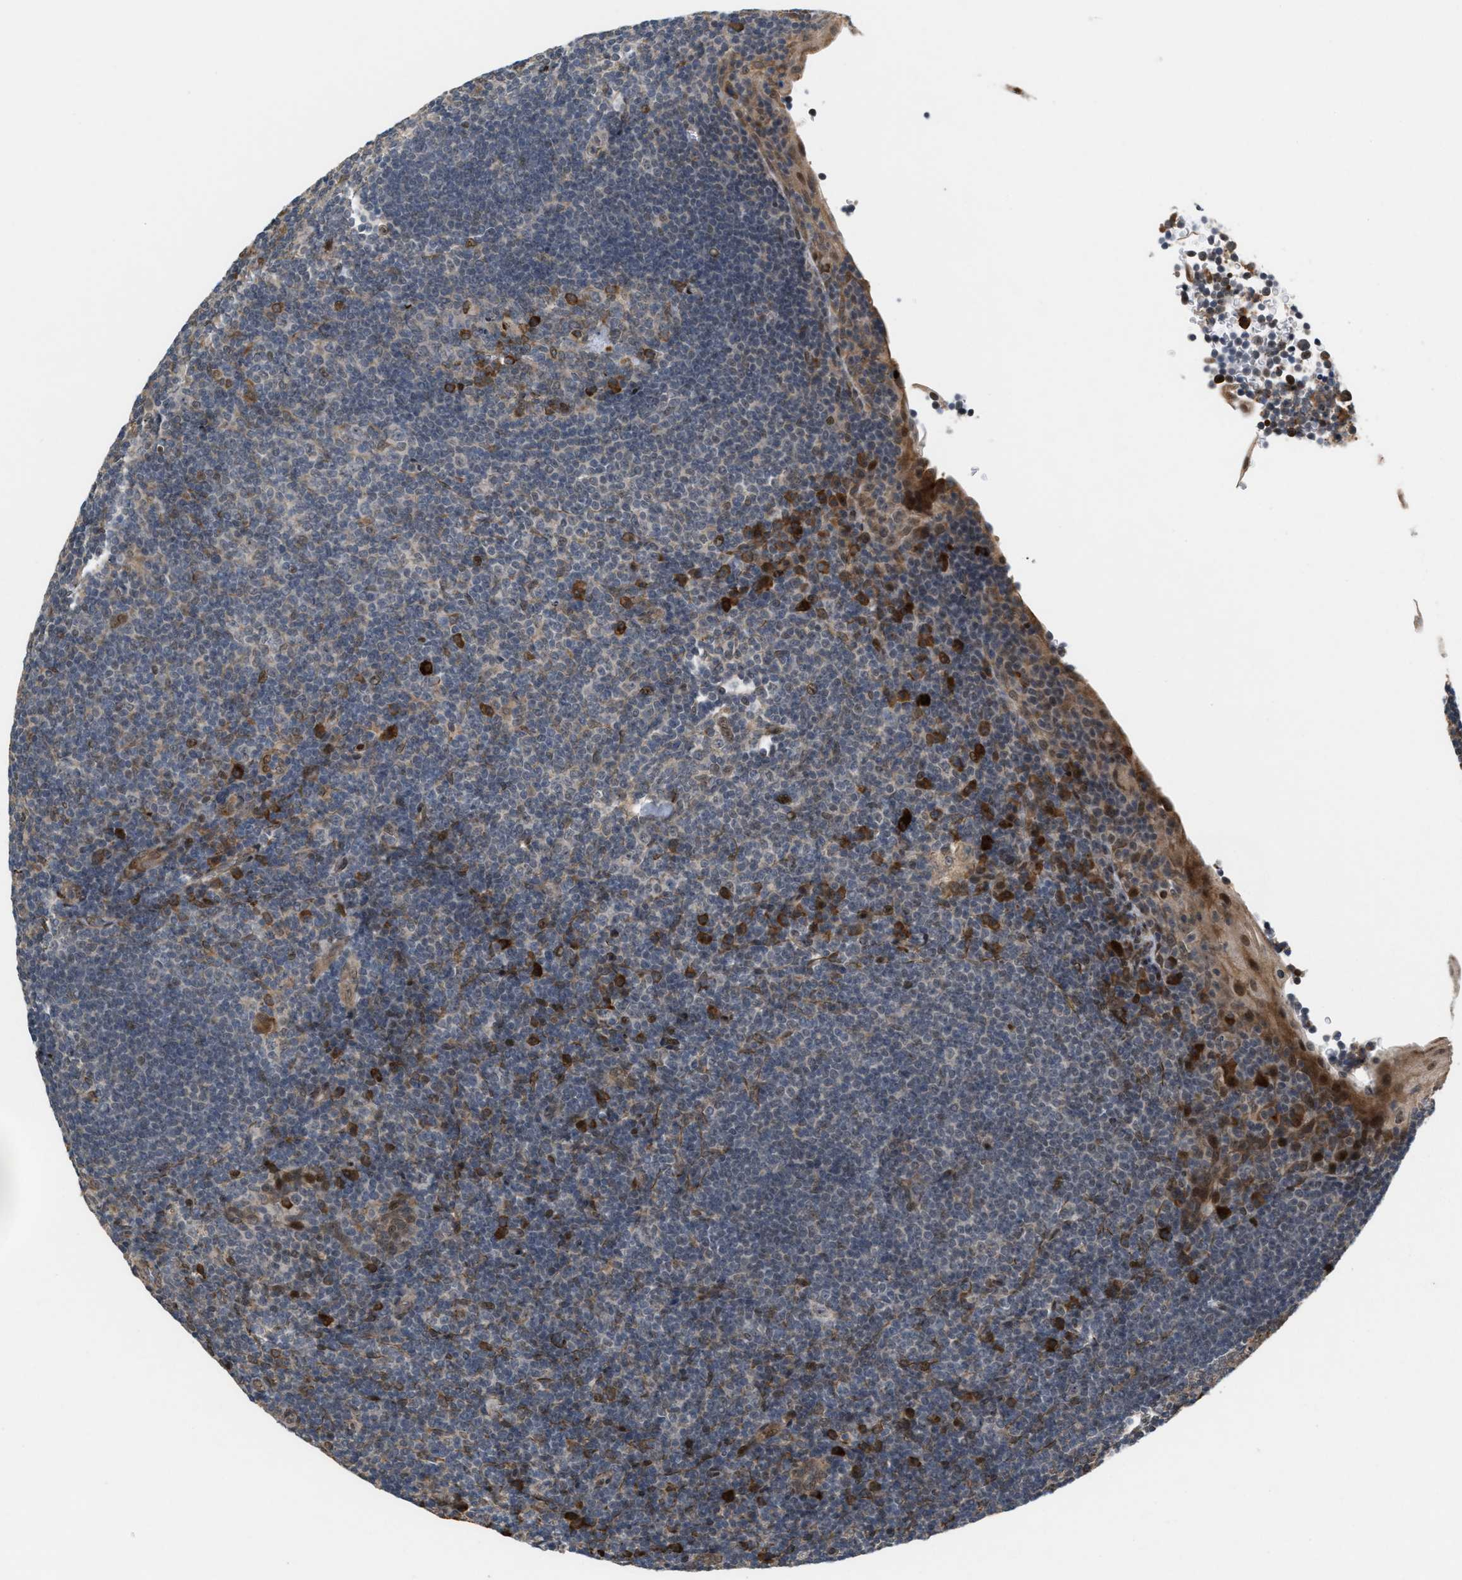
{"staining": {"intensity": "strong", "quantity": "<25%", "location": "cytoplasmic/membranous"}, "tissue": "tonsil", "cell_type": "Germinal center cells", "image_type": "normal", "snomed": [{"axis": "morphology", "description": "Normal tissue, NOS"}, {"axis": "topography", "description": "Tonsil"}], "caption": "Strong cytoplasmic/membranous protein expression is seen in about <25% of germinal center cells in tonsil.", "gene": "MFSD6", "patient": {"sex": "male", "age": 37}}